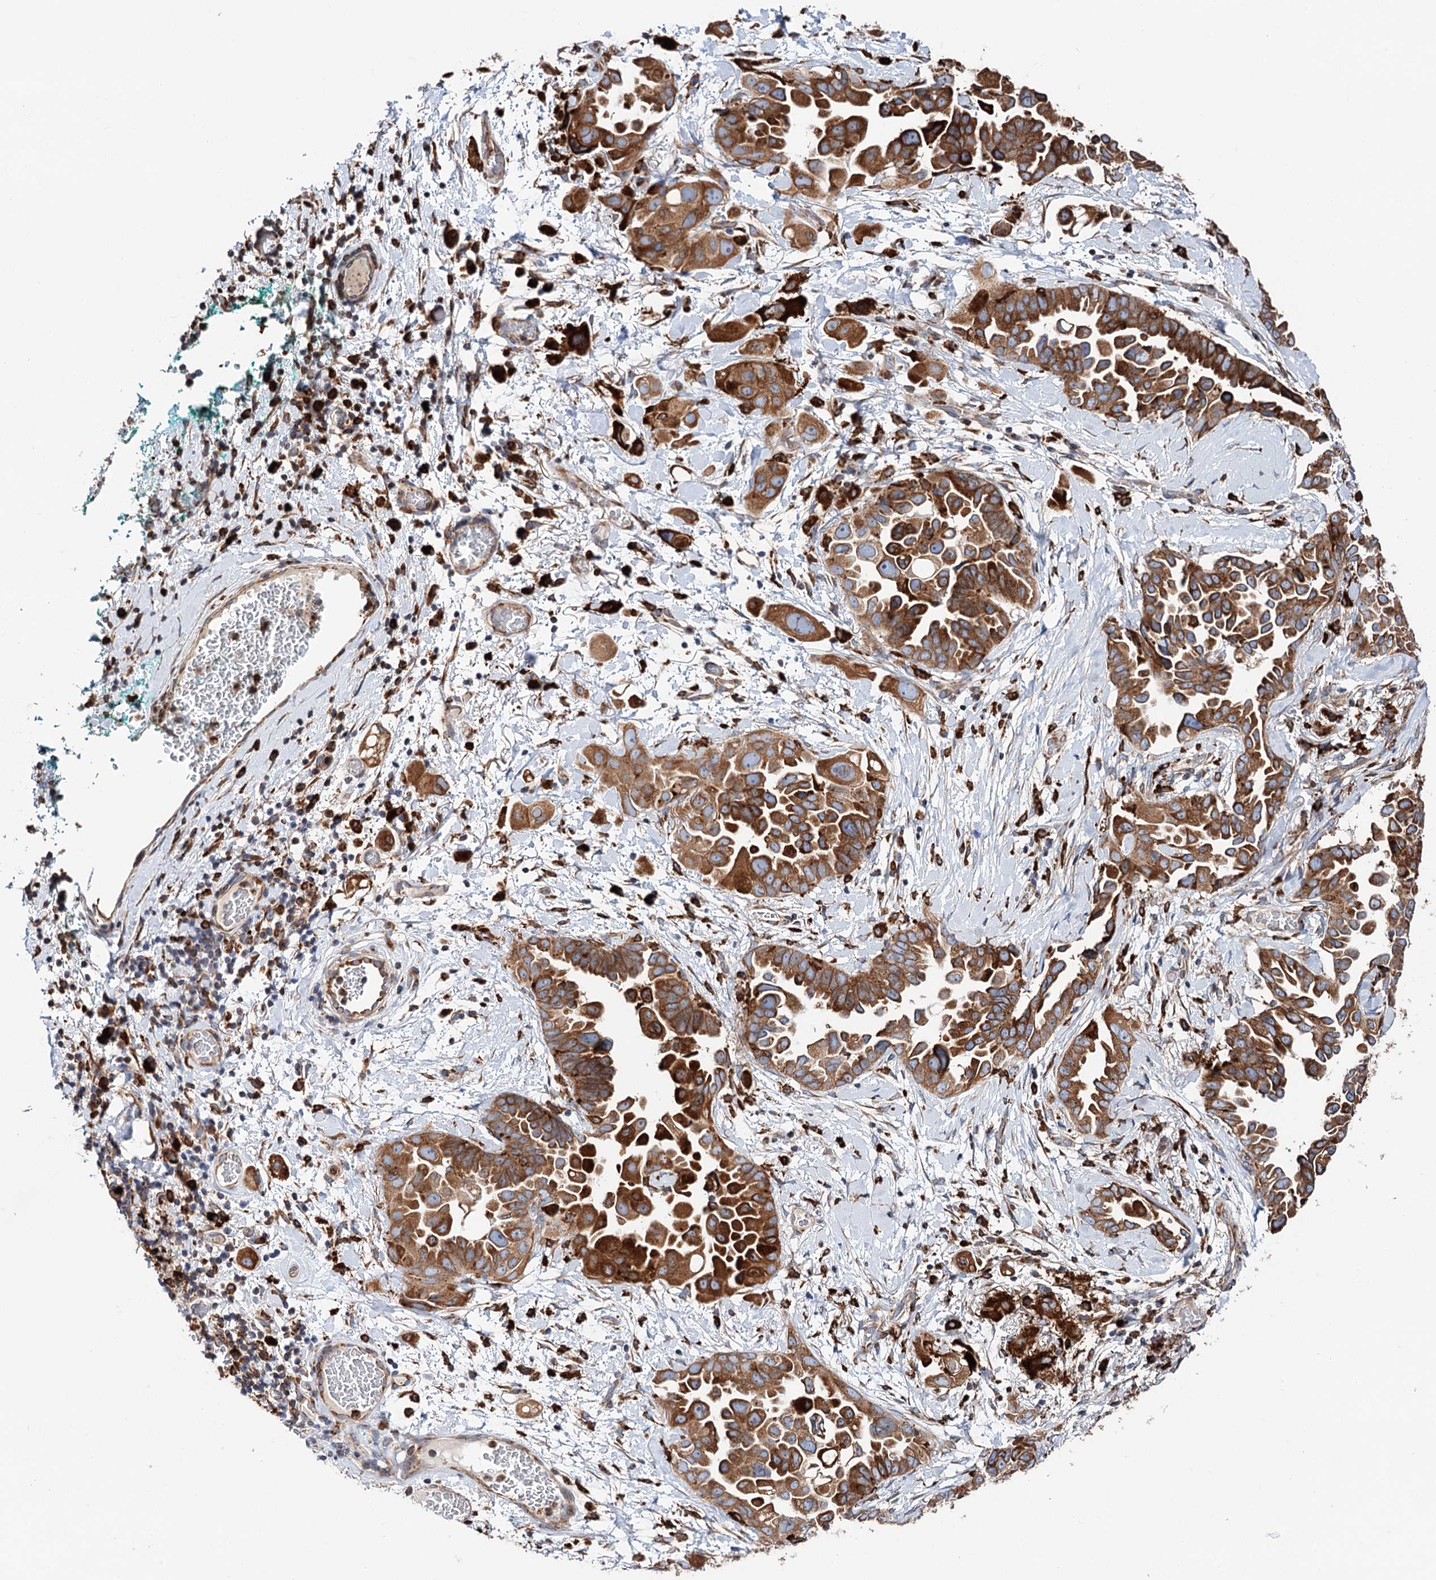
{"staining": {"intensity": "moderate", "quantity": ">75%", "location": "cytoplasmic/membranous"}, "tissue": "lung cancer", "cell_type": "Tumor cells", "image_type": "cancer", "snomed": [{"axis": "morphology", "description": "Adenocarcinoma, NOS"}, {"axis": "topography", "description": "Lung"}], "caption": "Protein expression analysis of human lung cancer (adenocarcinoma) reveals moderate cytoplasmic/membranous expression in approximately >75% of tumor cells. The protein of interest is shown in brown color, while the nuclei are stained blue.", "gene": "ERP29", "patient": {"sex": "female", "age": 67}}